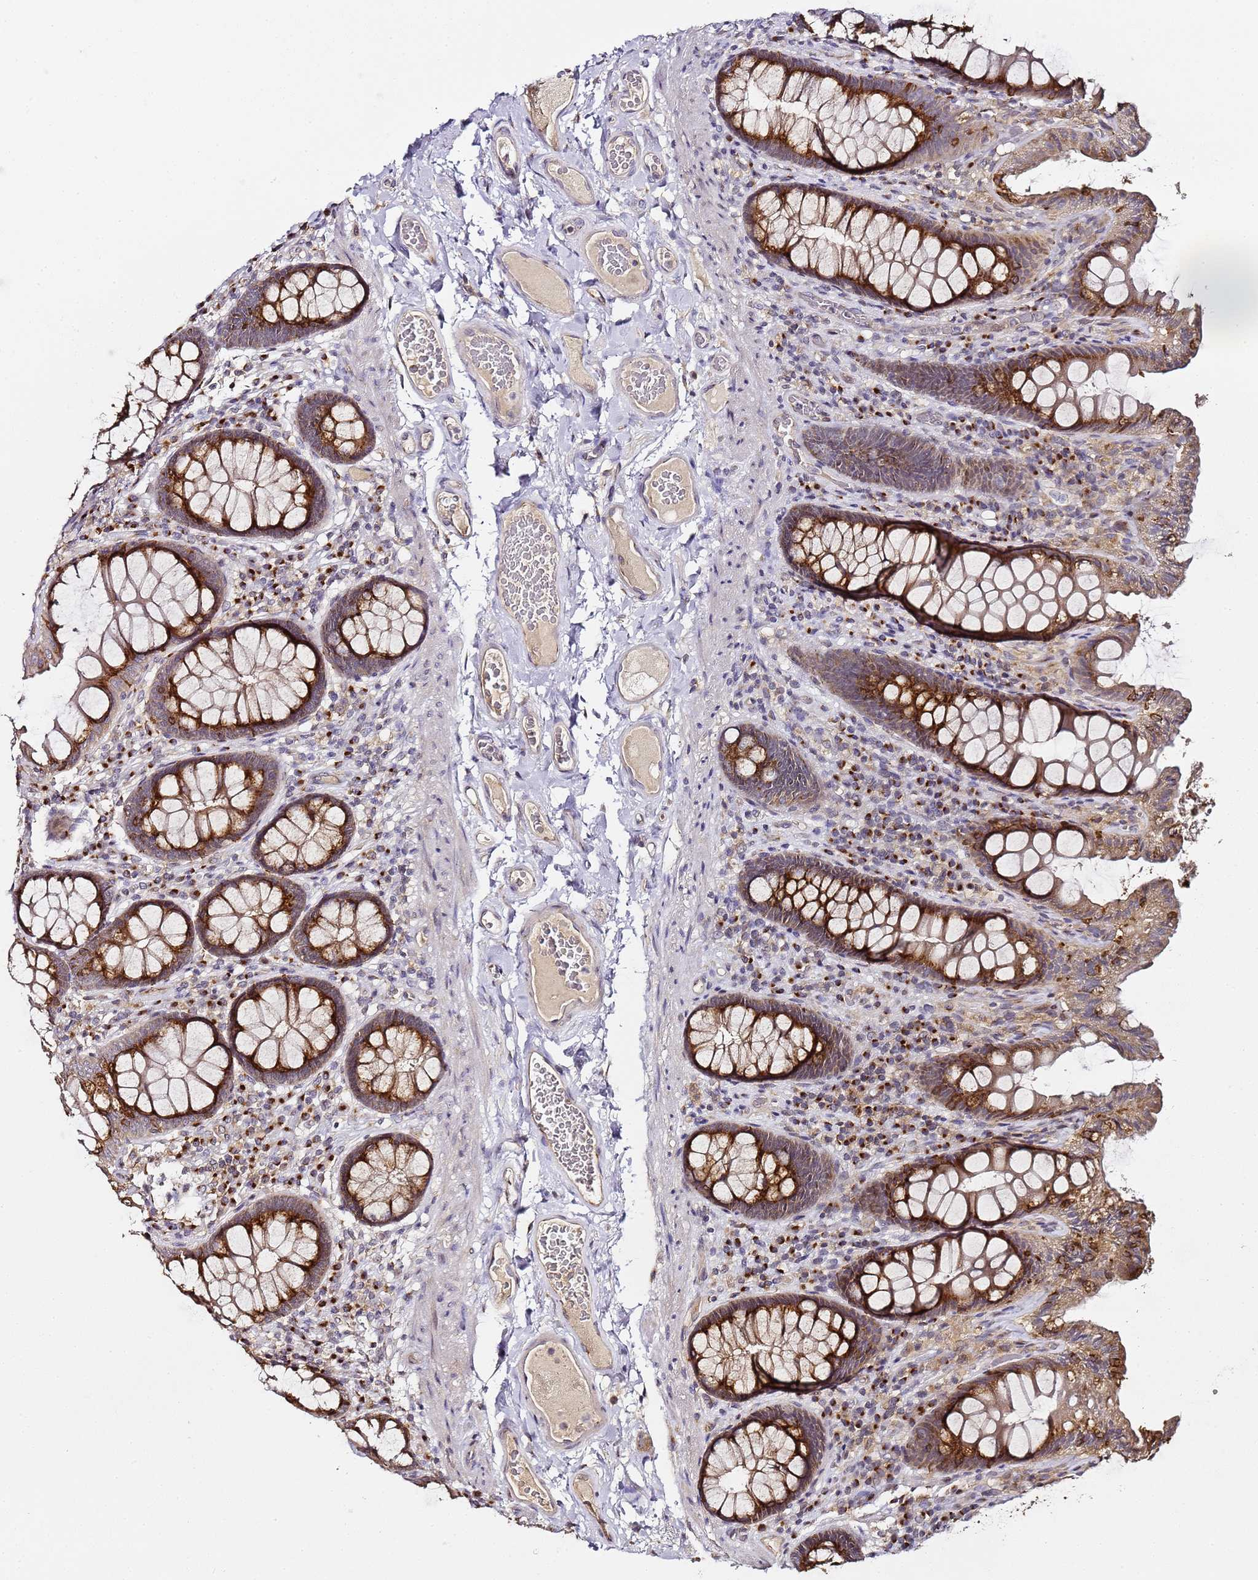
{"staining": {"intensity": "negative", "quantity": "none", "location": "none"}, "tissue": "colon", "cell_type": "Endothelial cells", "image_type": "normal", "snomed": [{"axis": "morphology", "description": "Normal tissue, NOS"}, {"axis": "topography", "description": "Colon"}], "caption": "DAB (3,3'-diaminobenzidine) immunohistochemical staining of benign human colon exhibits no significant positivity in endothelial cells.", "gene": "MRPL49", "patient": {"sex": "male", "age": 84}}